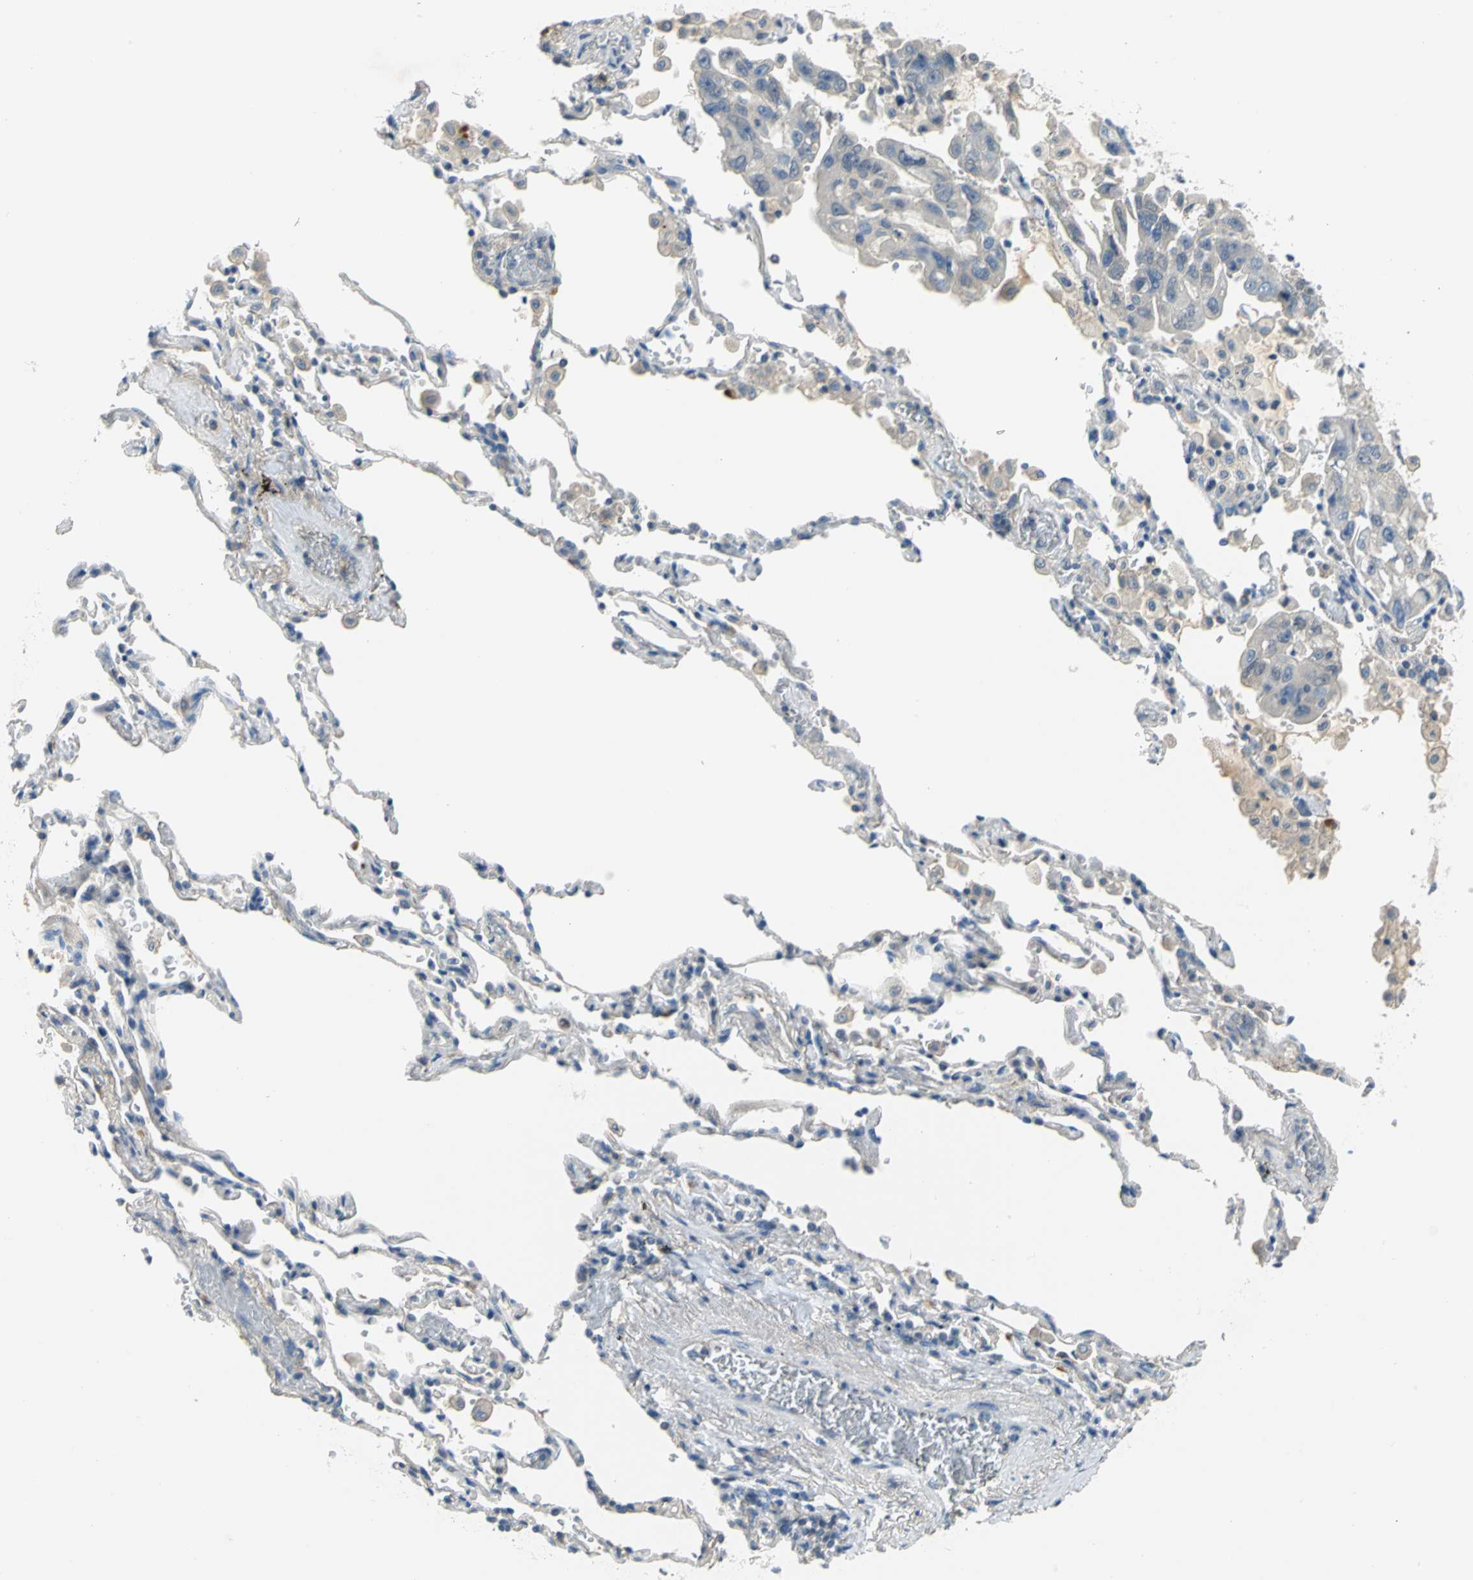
{"staining": {"intensity": "negative", "quantity": "none", "location": "none"}, "tissue": "lung cancer", "cell_type": "Tumor cells", "image_type": "cancer", "snomed": [{"axis": "morphology", "description": "Adenocarcinoma, NOS"}, {"axis": "topography", "description": "Lung"}], "caption": "This is an immunohistochemistry (IHC) micrograph of lung adenocarcinoma. There is no positivity in tumor cells.", "gene": "ZIC1", "patient": {"sex": "male", "age": 64}}